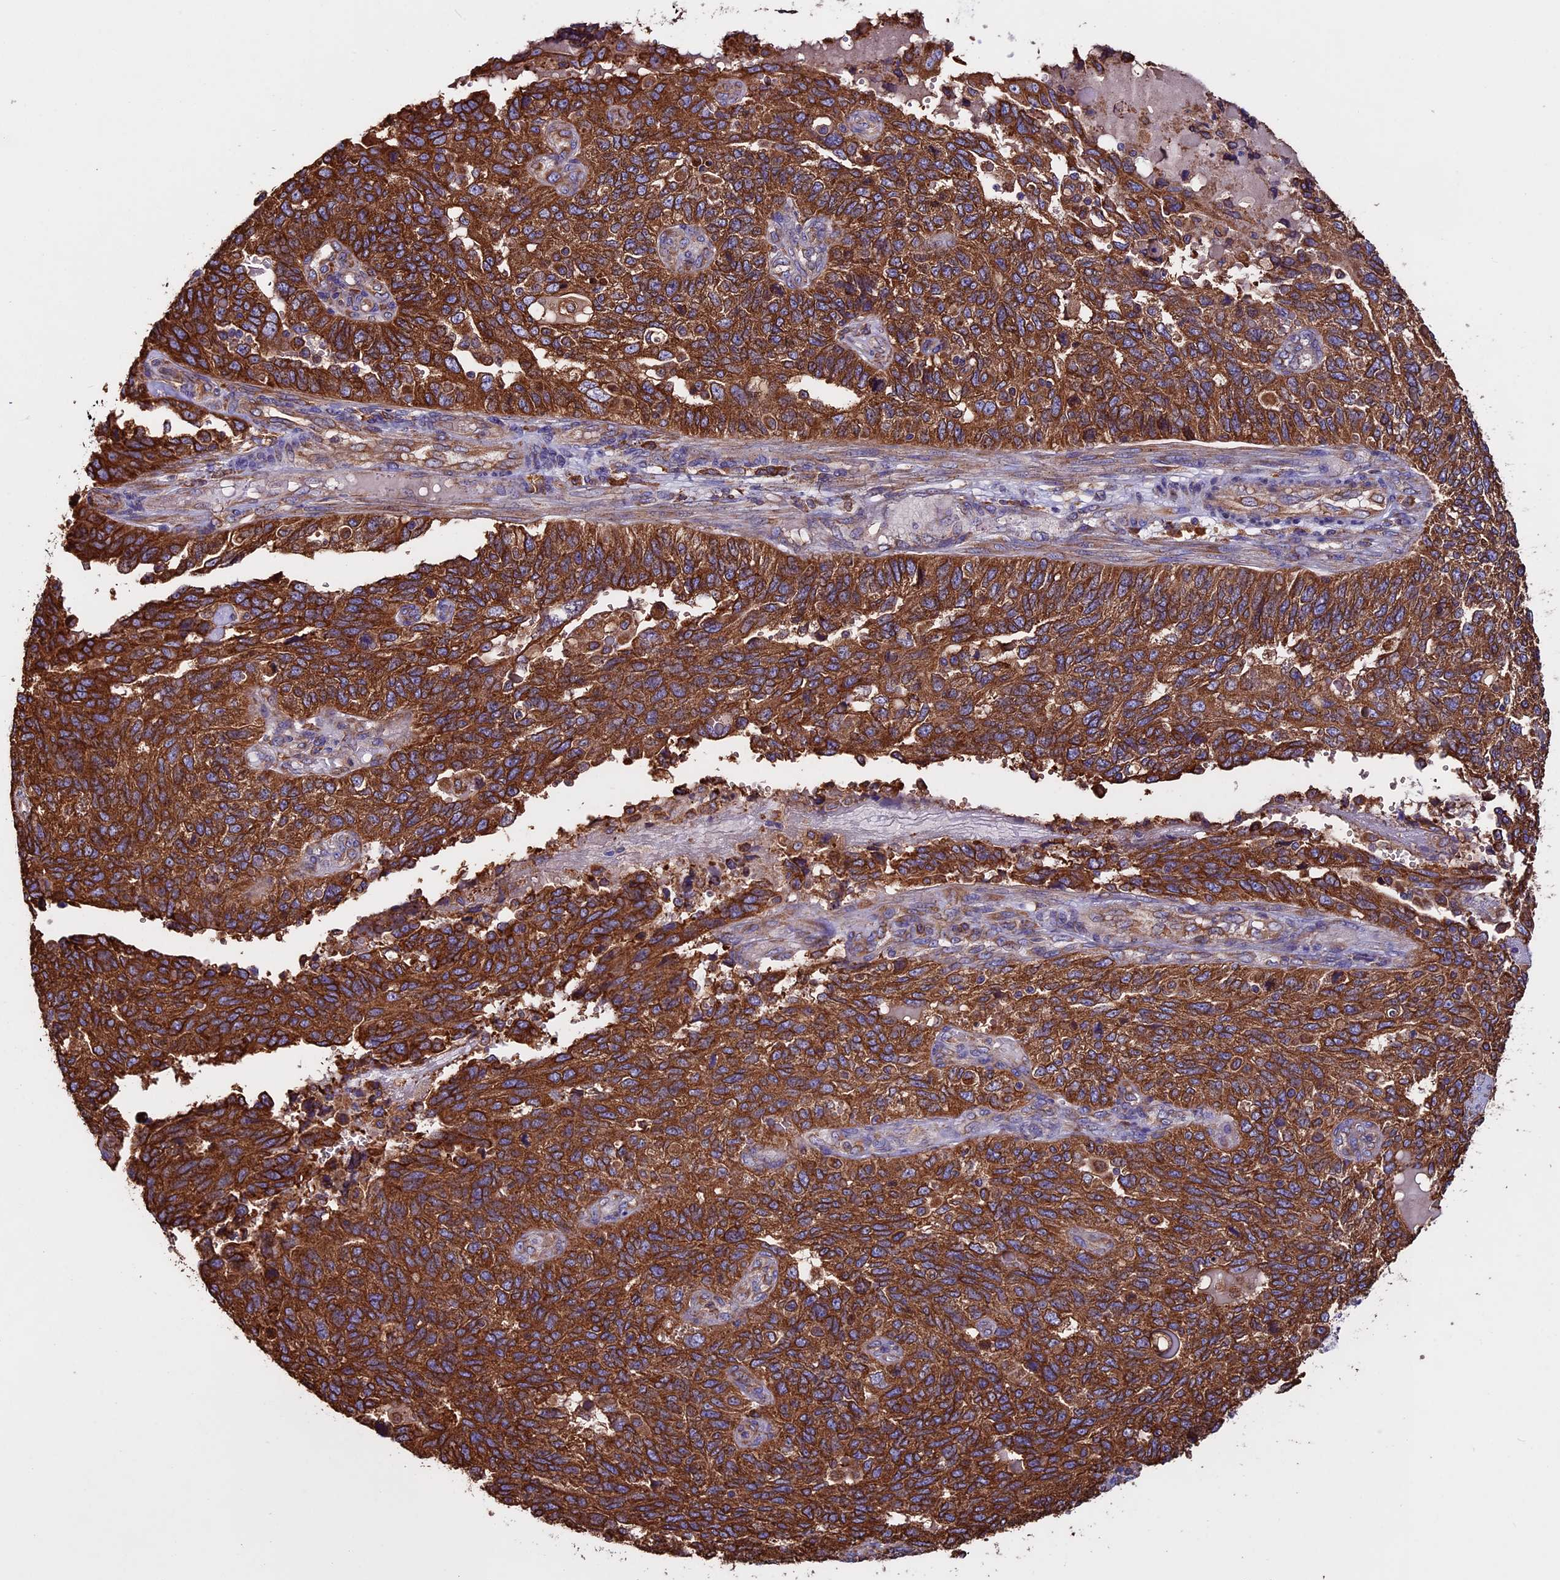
{"staining": {"intensity": "strong", "quantity": ">75%", "location": "cytoplasmic/membranous"}, "tissue": "endometrial cancer", "cell_type": "Tumor cells", "image_type": "cancer", "snomed": [{"axis": "morphology", "description": "Adenocarcinoma, NOS"}, {"axis": "topography", "description": "Endometrium"}], "caption": "Immunohistochemistry of human adenocarcinoma (endometrial) displays high levels of strong cytoplasmic/membranous staining in about >75% of tumor cells.", "gene": "BTBD3", "patient": {"sex": "female", "age": 66}}